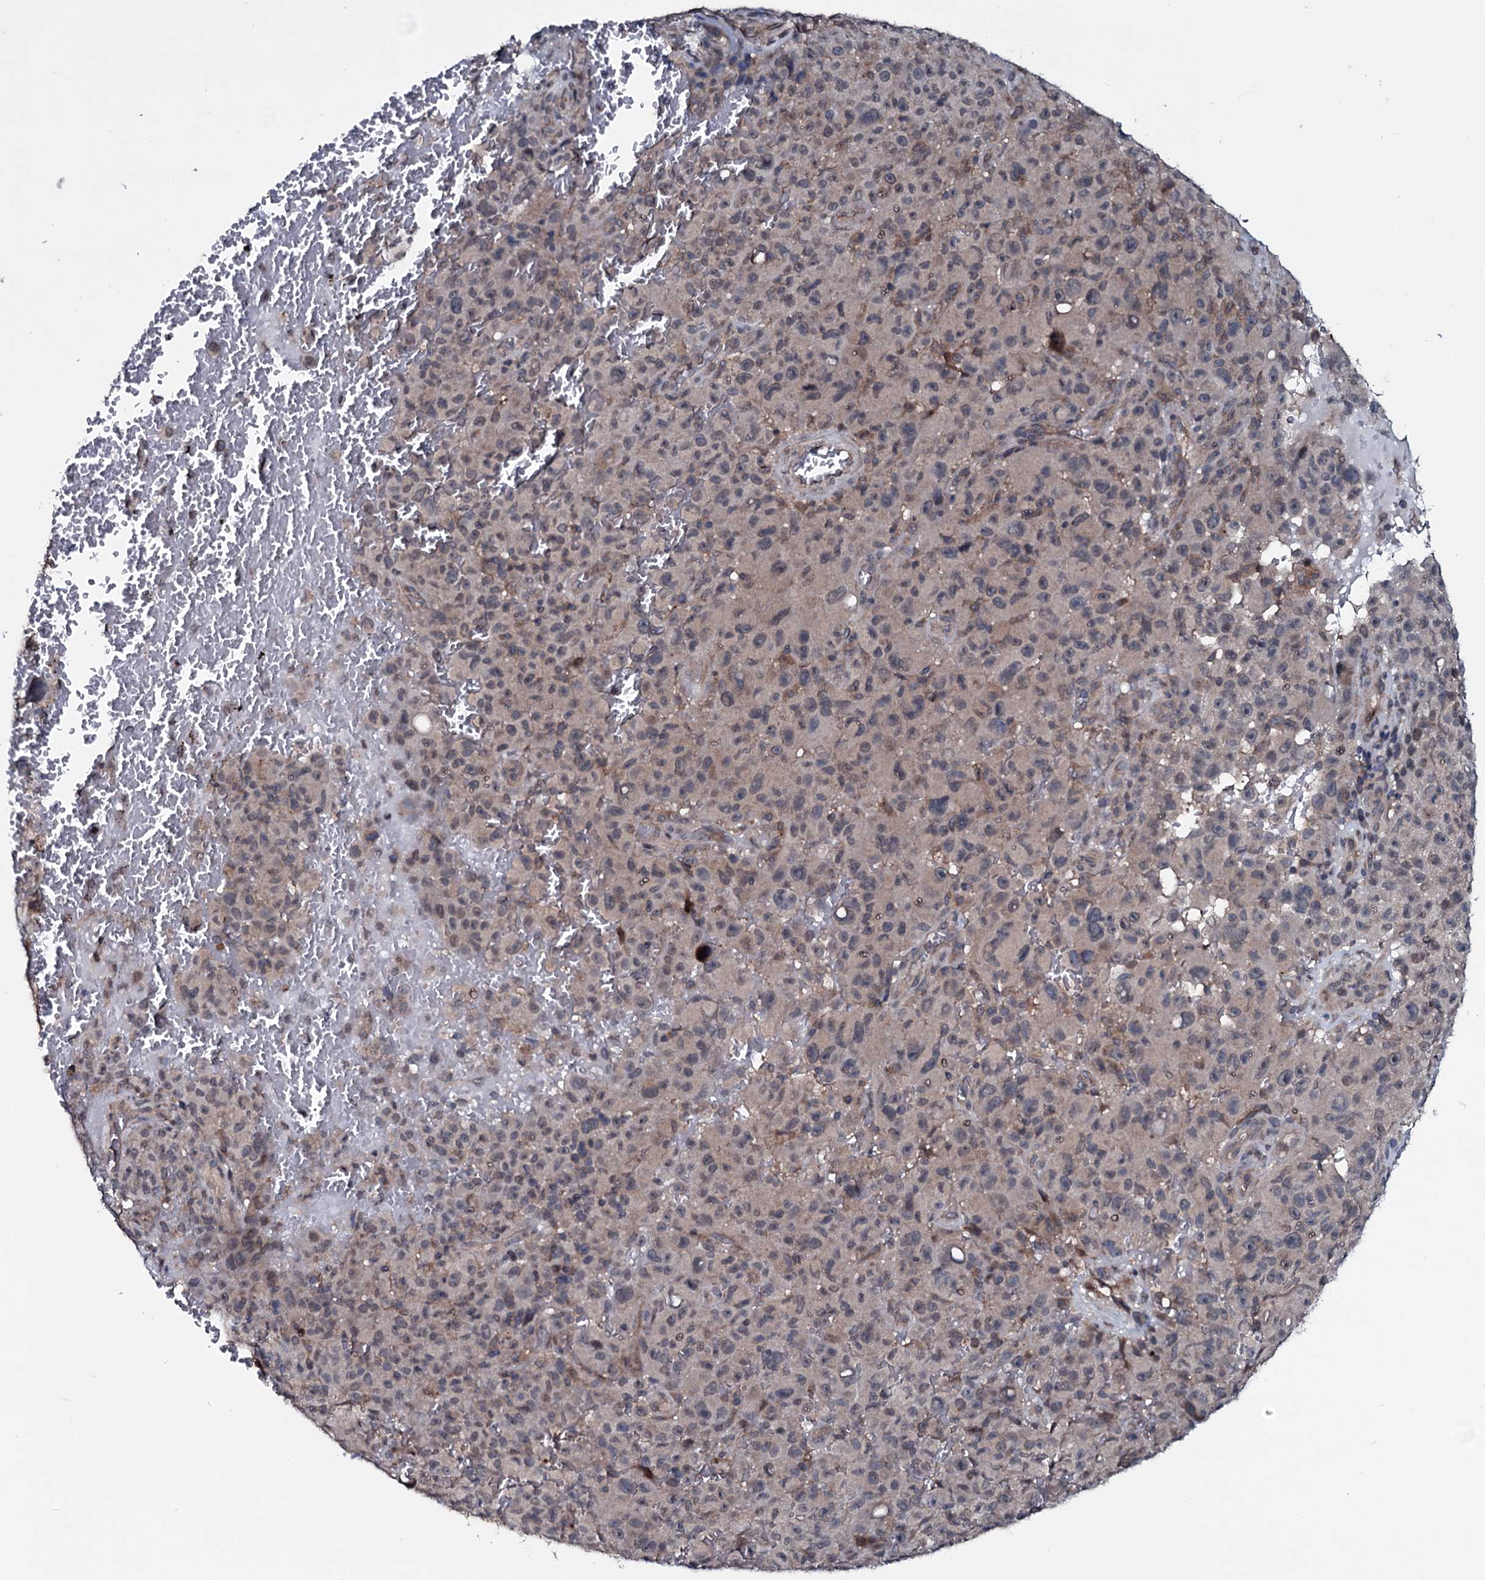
{"staining": {"intensity": "weak", "quantity": "25%-75%", "location": "nuclear"}, "tissue": "melanoma", "cell_type": "Tumor cells", "image_type": "cancer", "snomed": [{"axis": "morphology", "description": "Malignant melanoma, NOS"}, {"axis": "topography", "description": "Skin"}], "caption": "Malignant melanoma stained with a protein marker demonstrates weak staining in tumor cells.", "gene": "OGFOD2", "patient": {"sex": "female", "age": 82}}